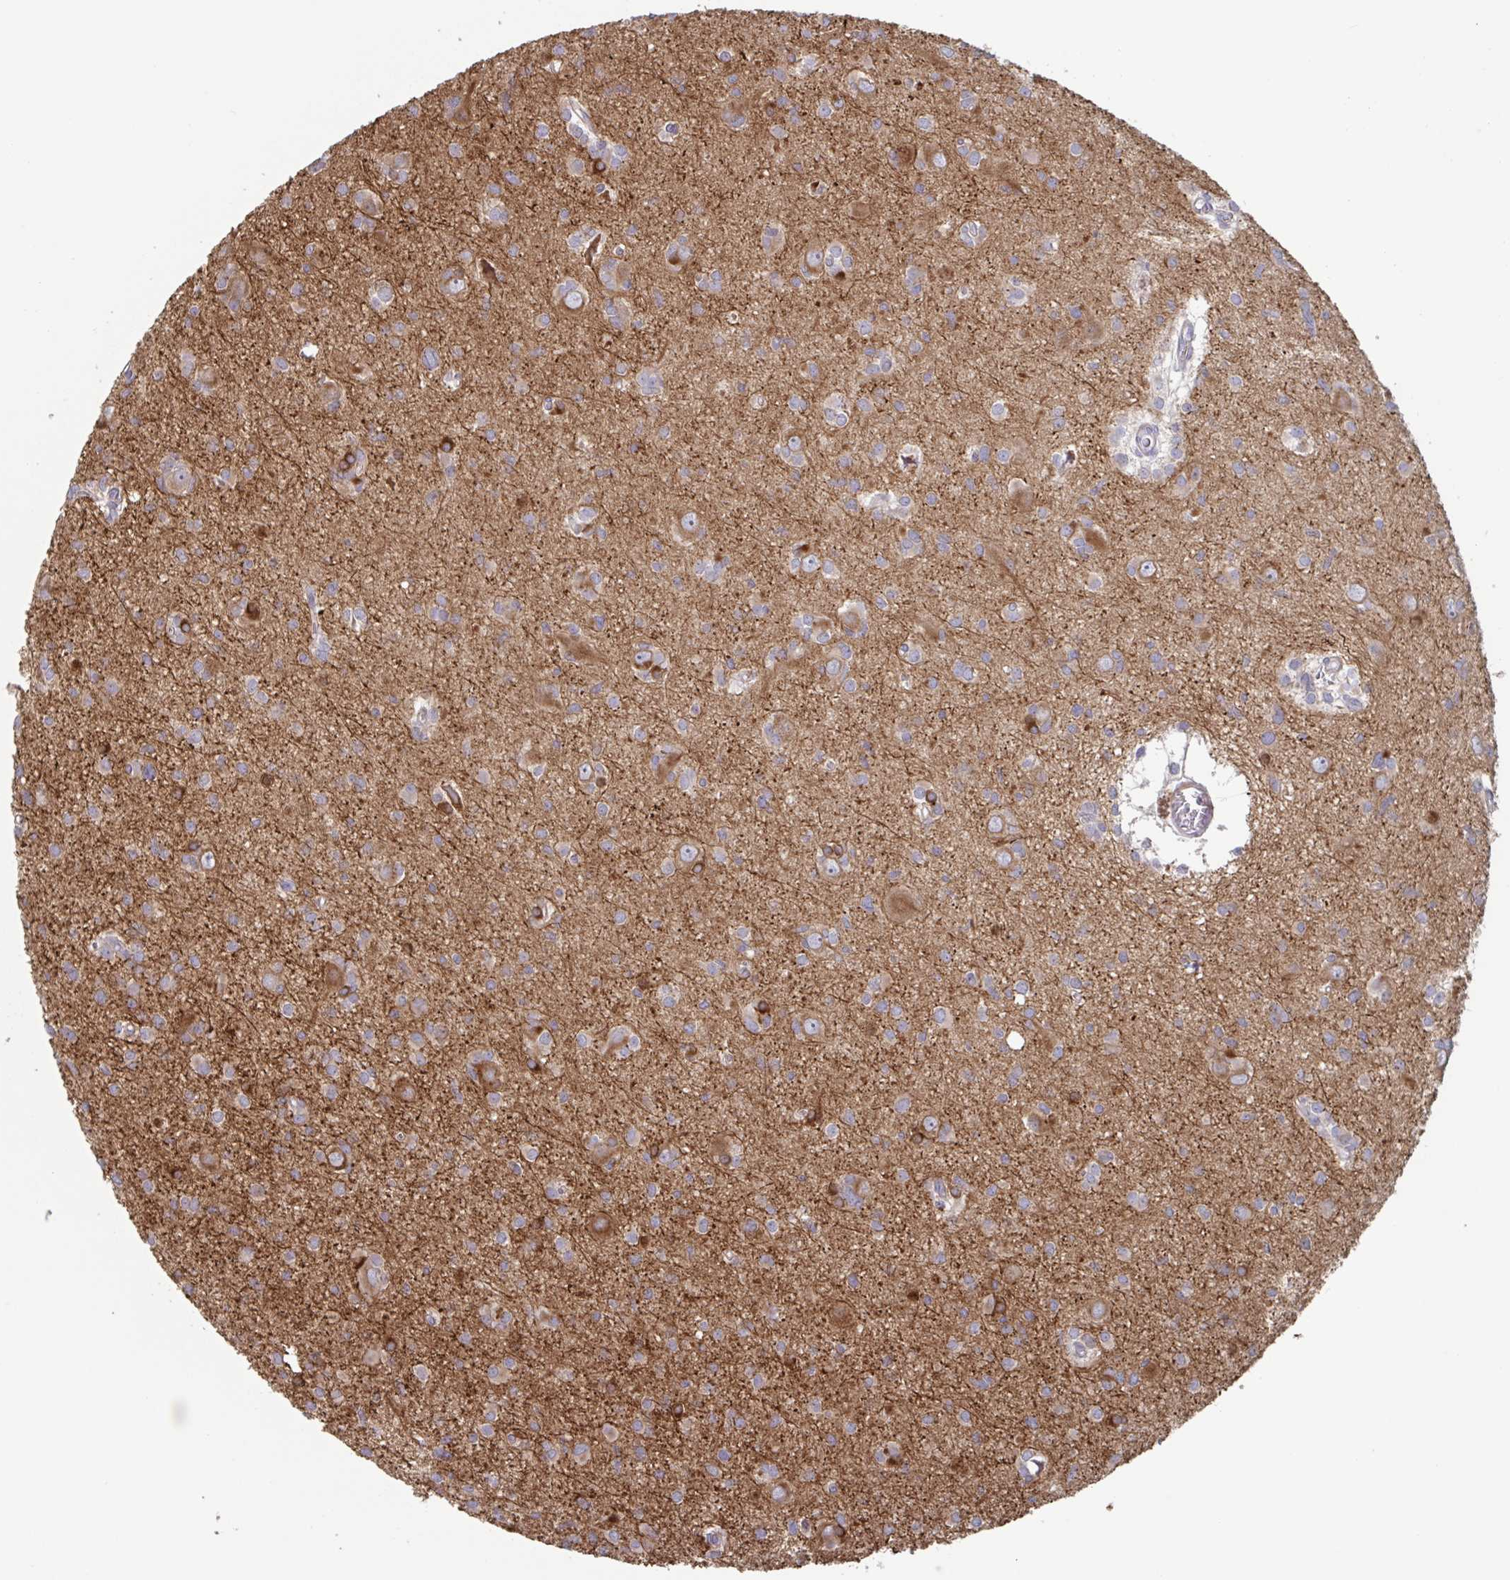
{"staining": {"intensity": "moderate", "quantity": "25%-75%", "location": "cytoplasmic/membranous"}, "tissue": "glioma", "cell_type": "Tumor cells", "image_type": "cancer", "snomed": [{"axis": "morphology", "description": "Glioma, malignant, High grade"}, {"axis": "topography", "description": "Brain"}], "caption": "Glioma was stained to show a protein in brown. There is medium levels of moderate cytoplasmic/membranous staining in approximately 25%-75% of tumor cells.", "gene": "TNFSF10", "patient": {"sex": "male", "age": 23}}